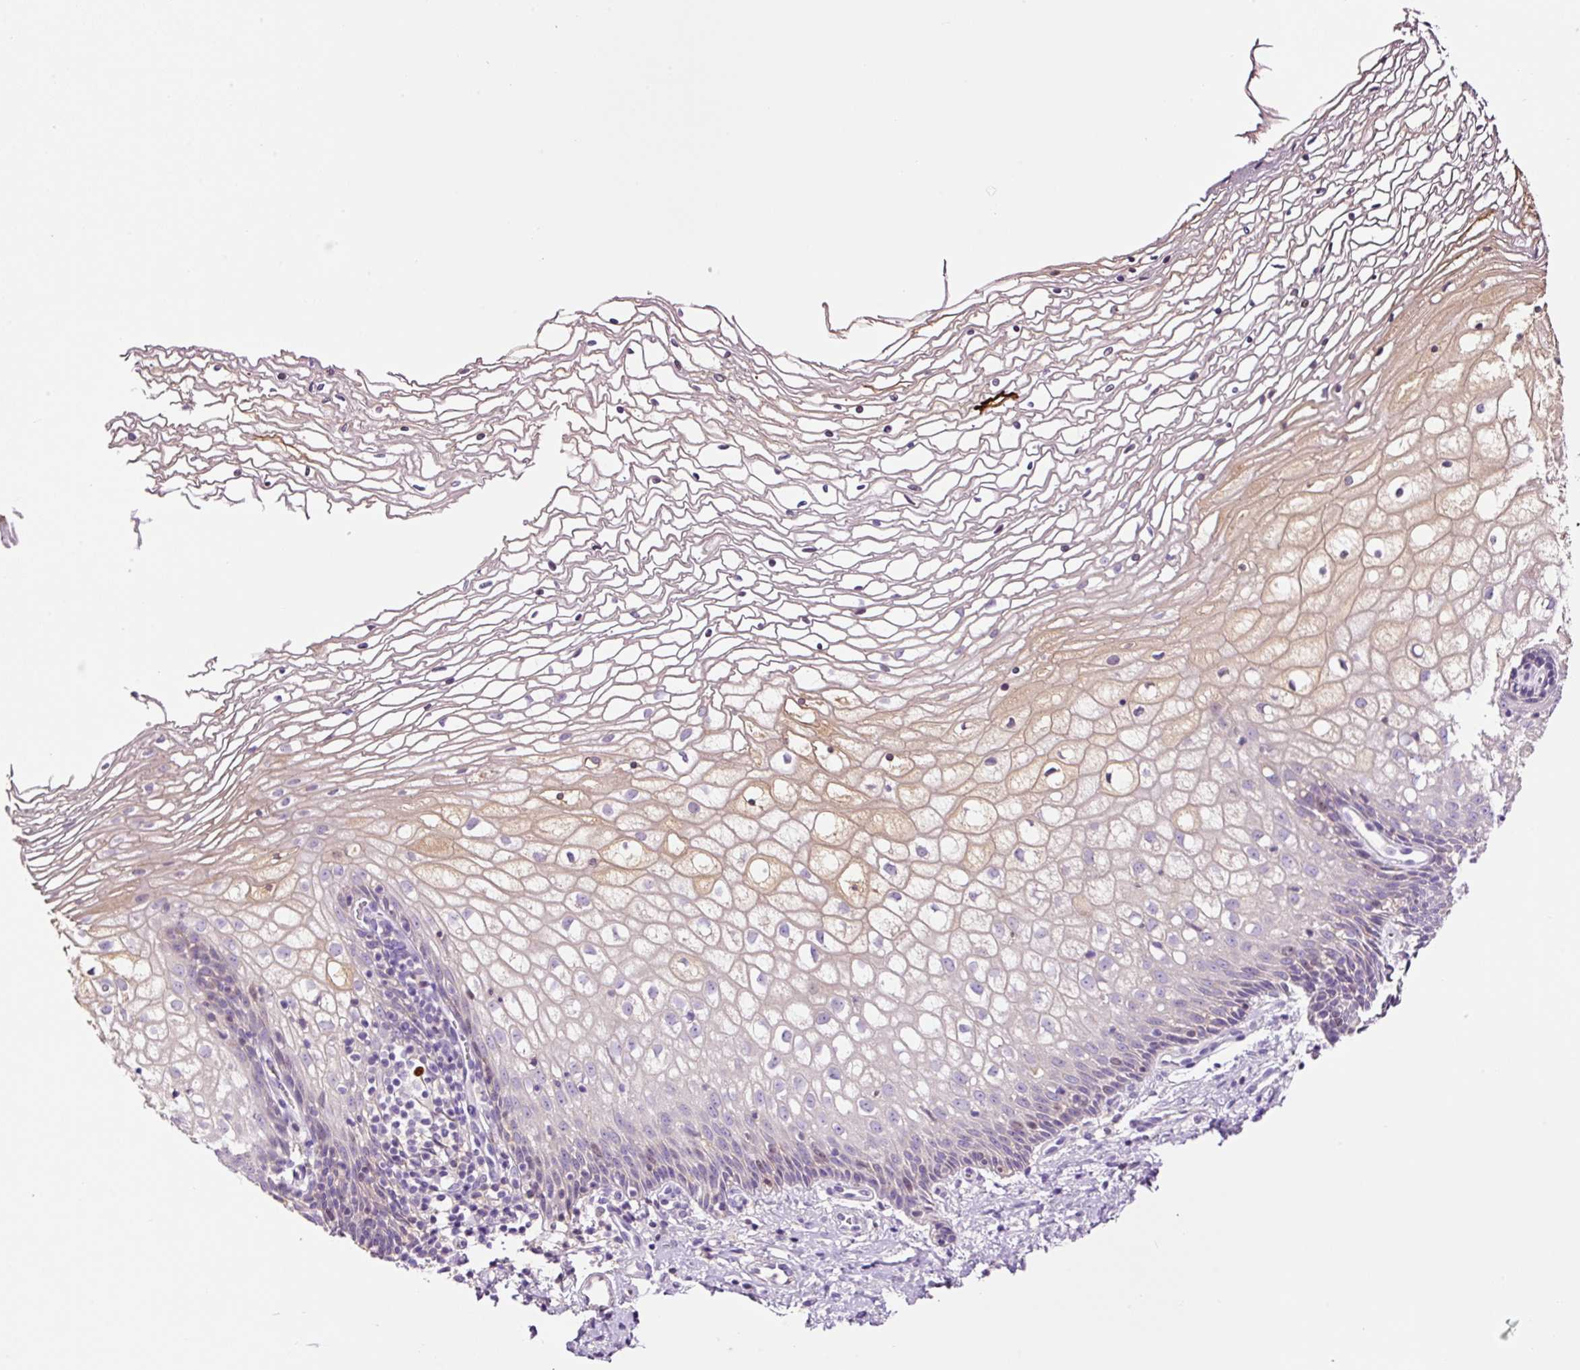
{"staining": {"intensity": "weak", "quantity": "<25%", "location": "cytoplasmic/membranous"}, "tissue": "cervix", "cell_type": "Glandular cells", "image_type": "normal", "snomed": [{"axis": "morphology", "description": "Normal tissue, NOS"}, {"axis": "topography", "description": "Cervix"}], "caption": "There is no significant expression in glandular cells of cervix.", "gene": "DPPA4", "patient": {"sex": "female", "age": 36}}